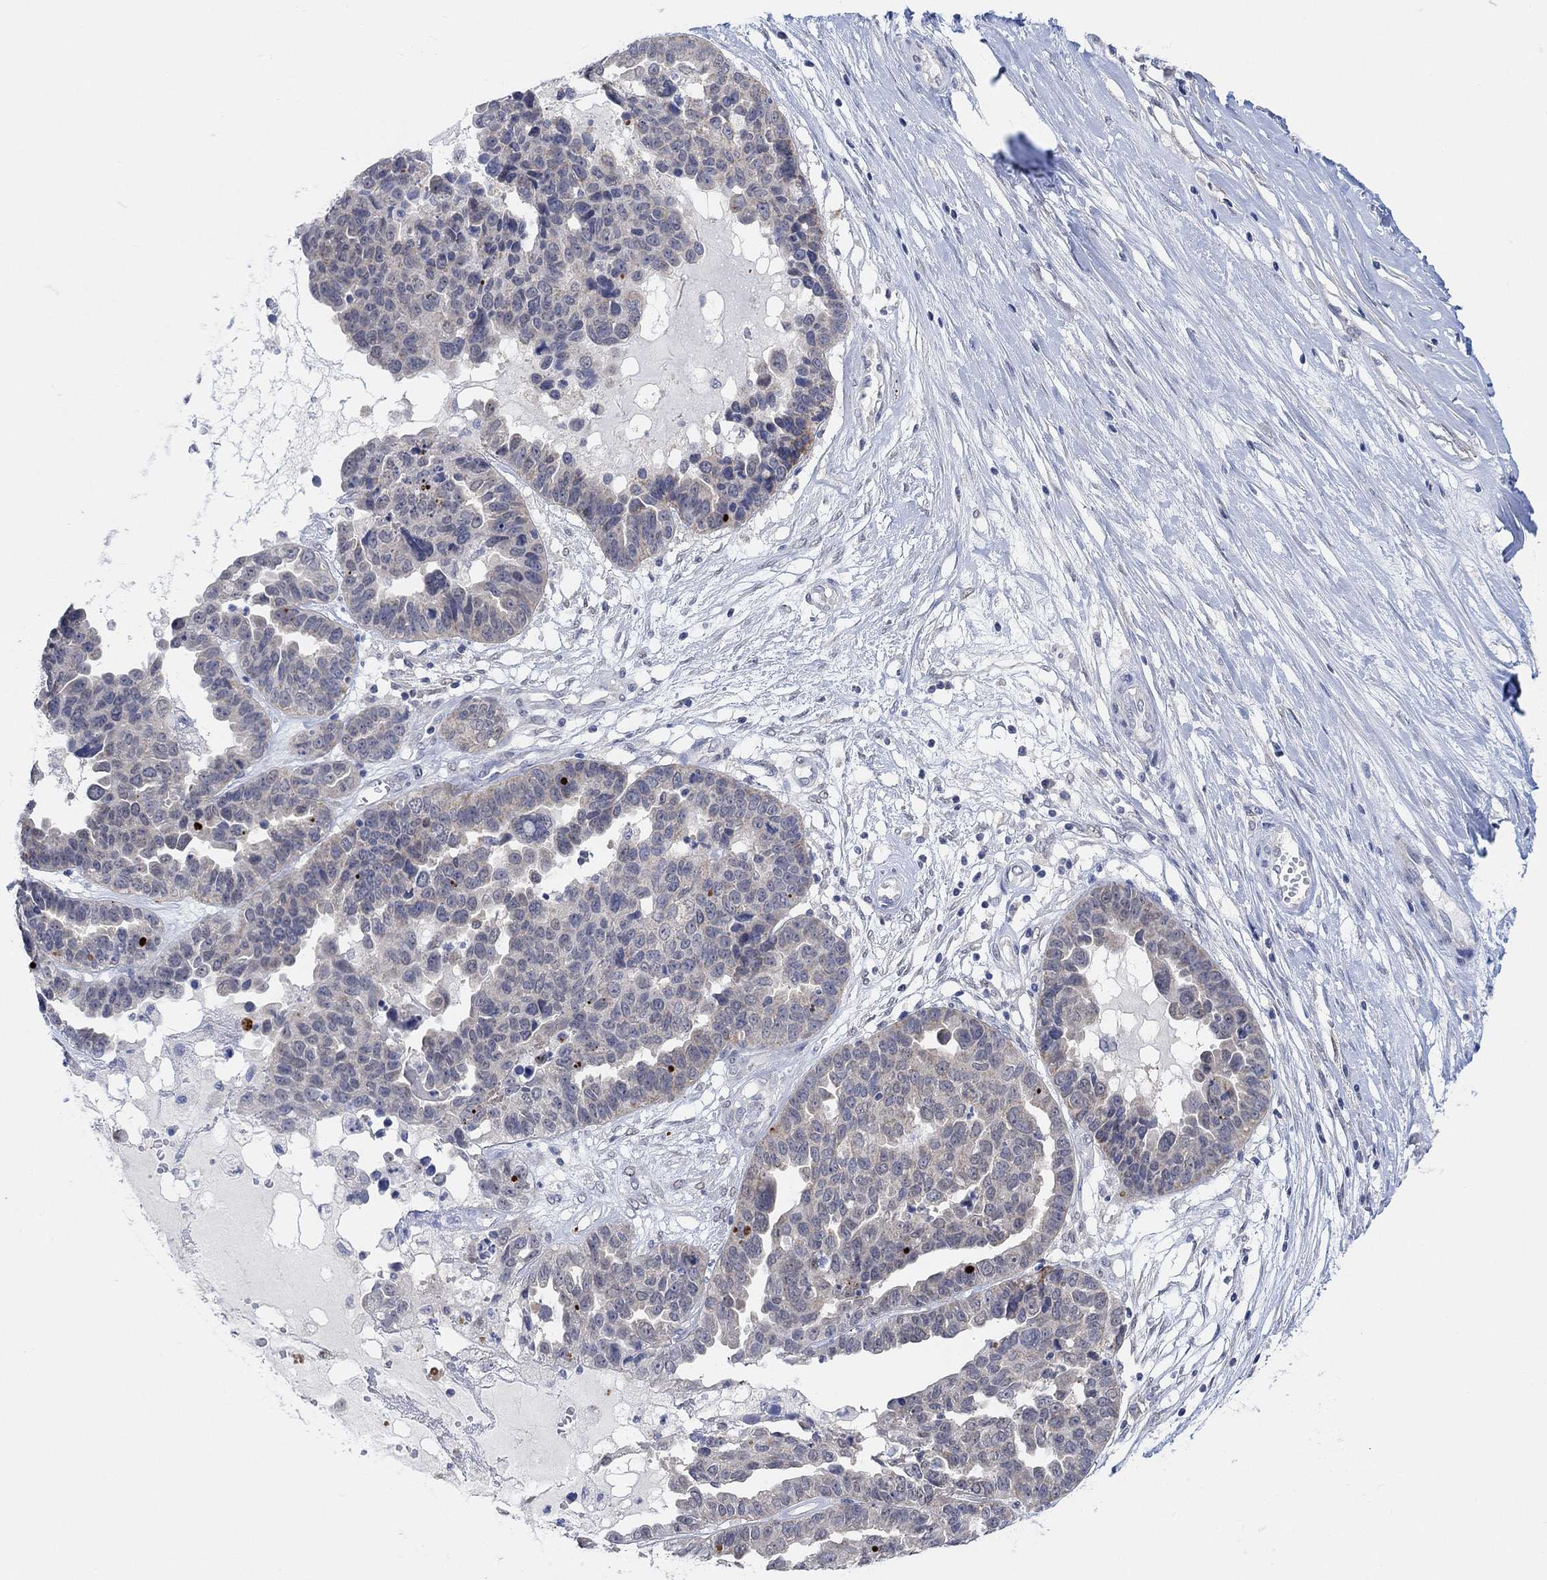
{"staining": {"intensity": "negative", "quantity": "none", "location": "none"}, "tissue": "ovarian cancer", "cell_type": "Tumor cells", "image_type": "cancer", "snomed": [{"axis": "morphology", "description": "Cystadenocarcinoma, serous, NOS"}, {"axis": "topography", "description": "Ovary"}], "caption": "Ovarian cancer (serous cystadenocarcinoma) stained for a protein using immunohistochemistry reveals no positivity tumor cells.", "gene": "RIMS1", "patient": {"sex": "female", "age": 87}}